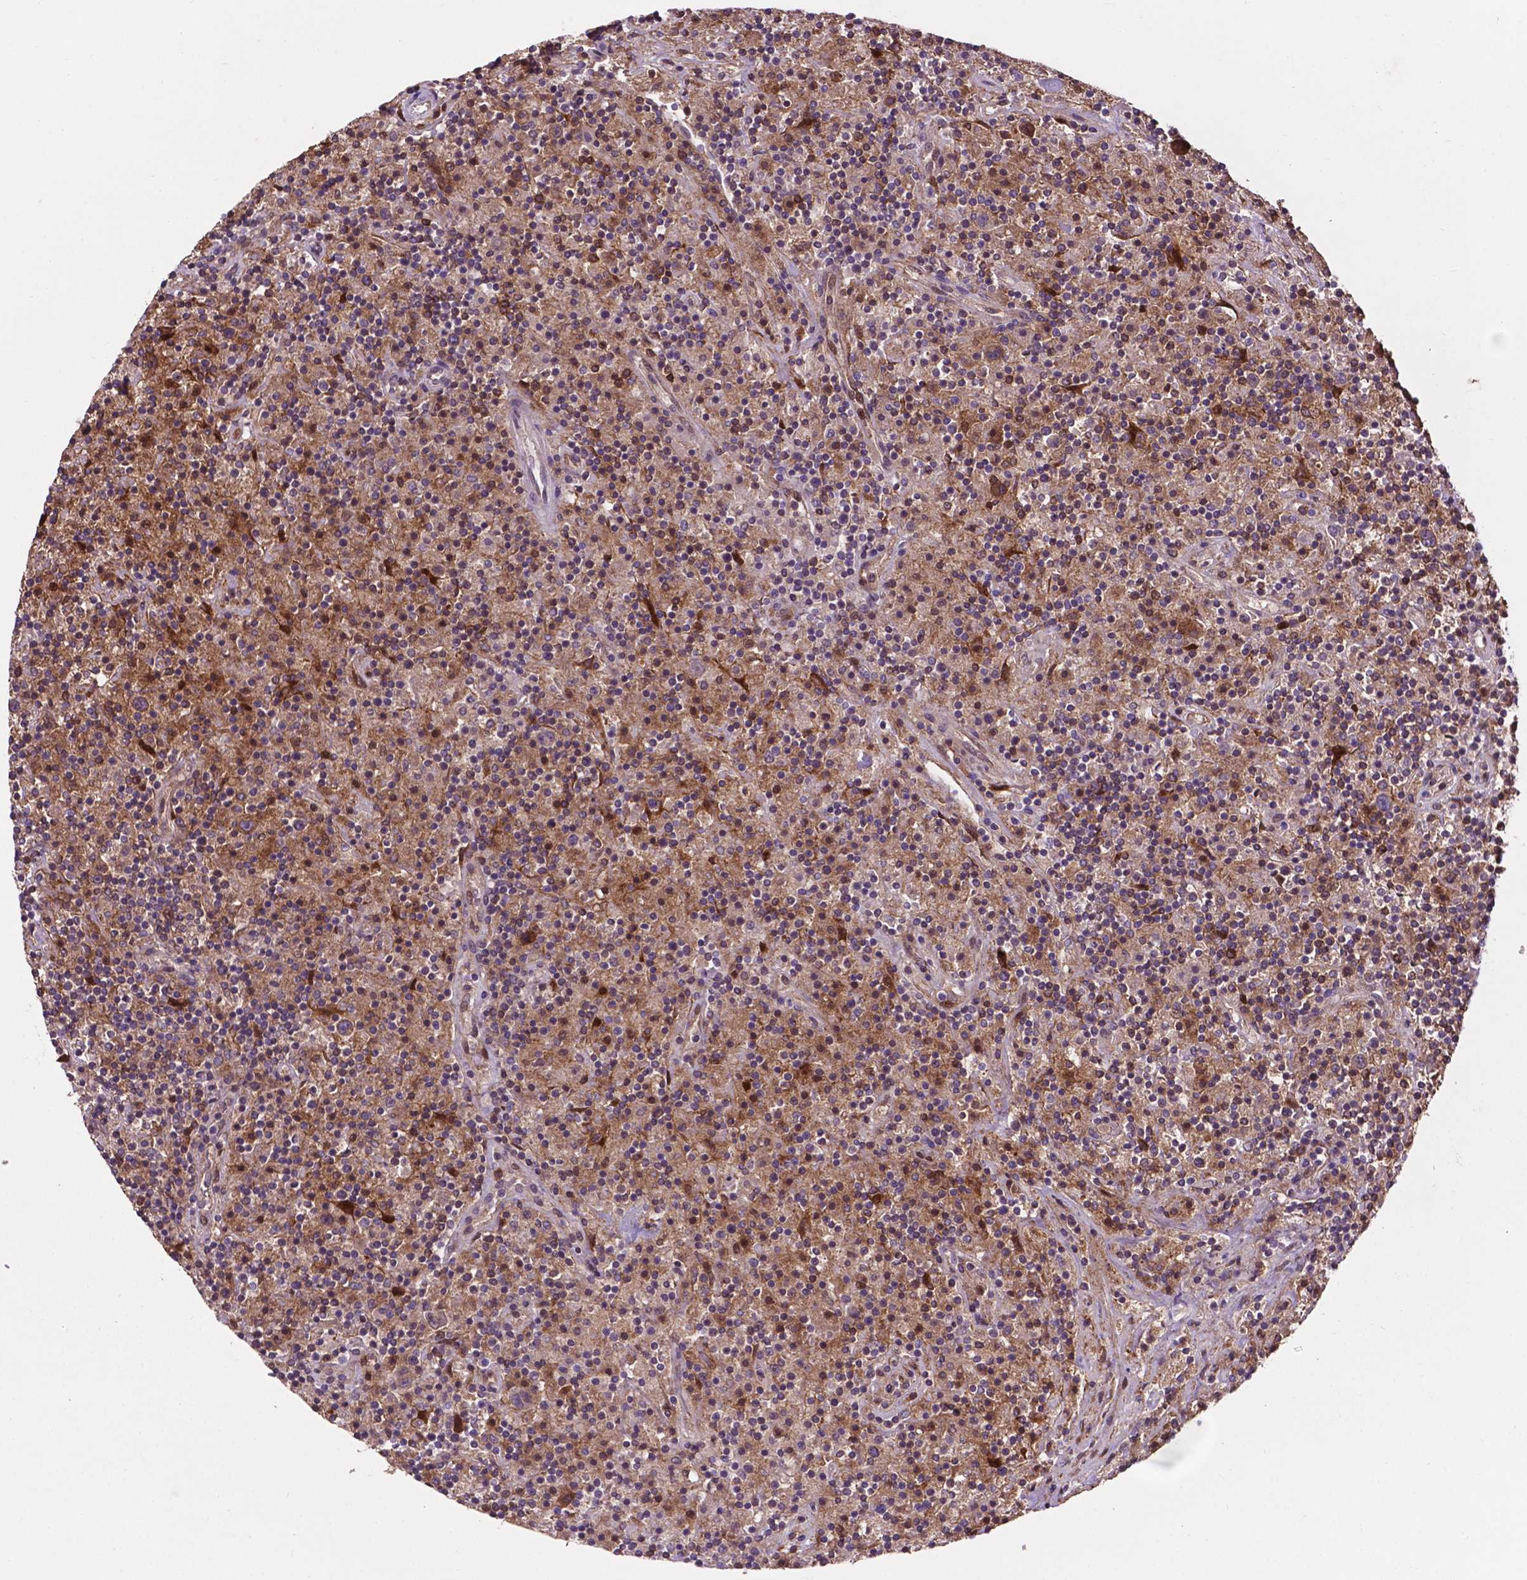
{"staining": {"intensity": "moderate", "quantity": ">75%", "location": "cytoplasmic/membranous"}, "tissue": "lymphoma", "cell_type": "Tumor cells", "image_type": "cancer", "snomed": [{"axis": "morphology", "description": "Hodgkin's disease, NOS"}, {"axis": "topography", "description": "Lymph node"}], "caption": "This image shows immunohistochemistry (IHC) staining of Hodgkin's disease, with medium moderate cytoplasmic/membranous positivity in approximately >75% of tumor cells.", "gene": "SMAD3", "patient": {"sex": "male", "age": 70}}